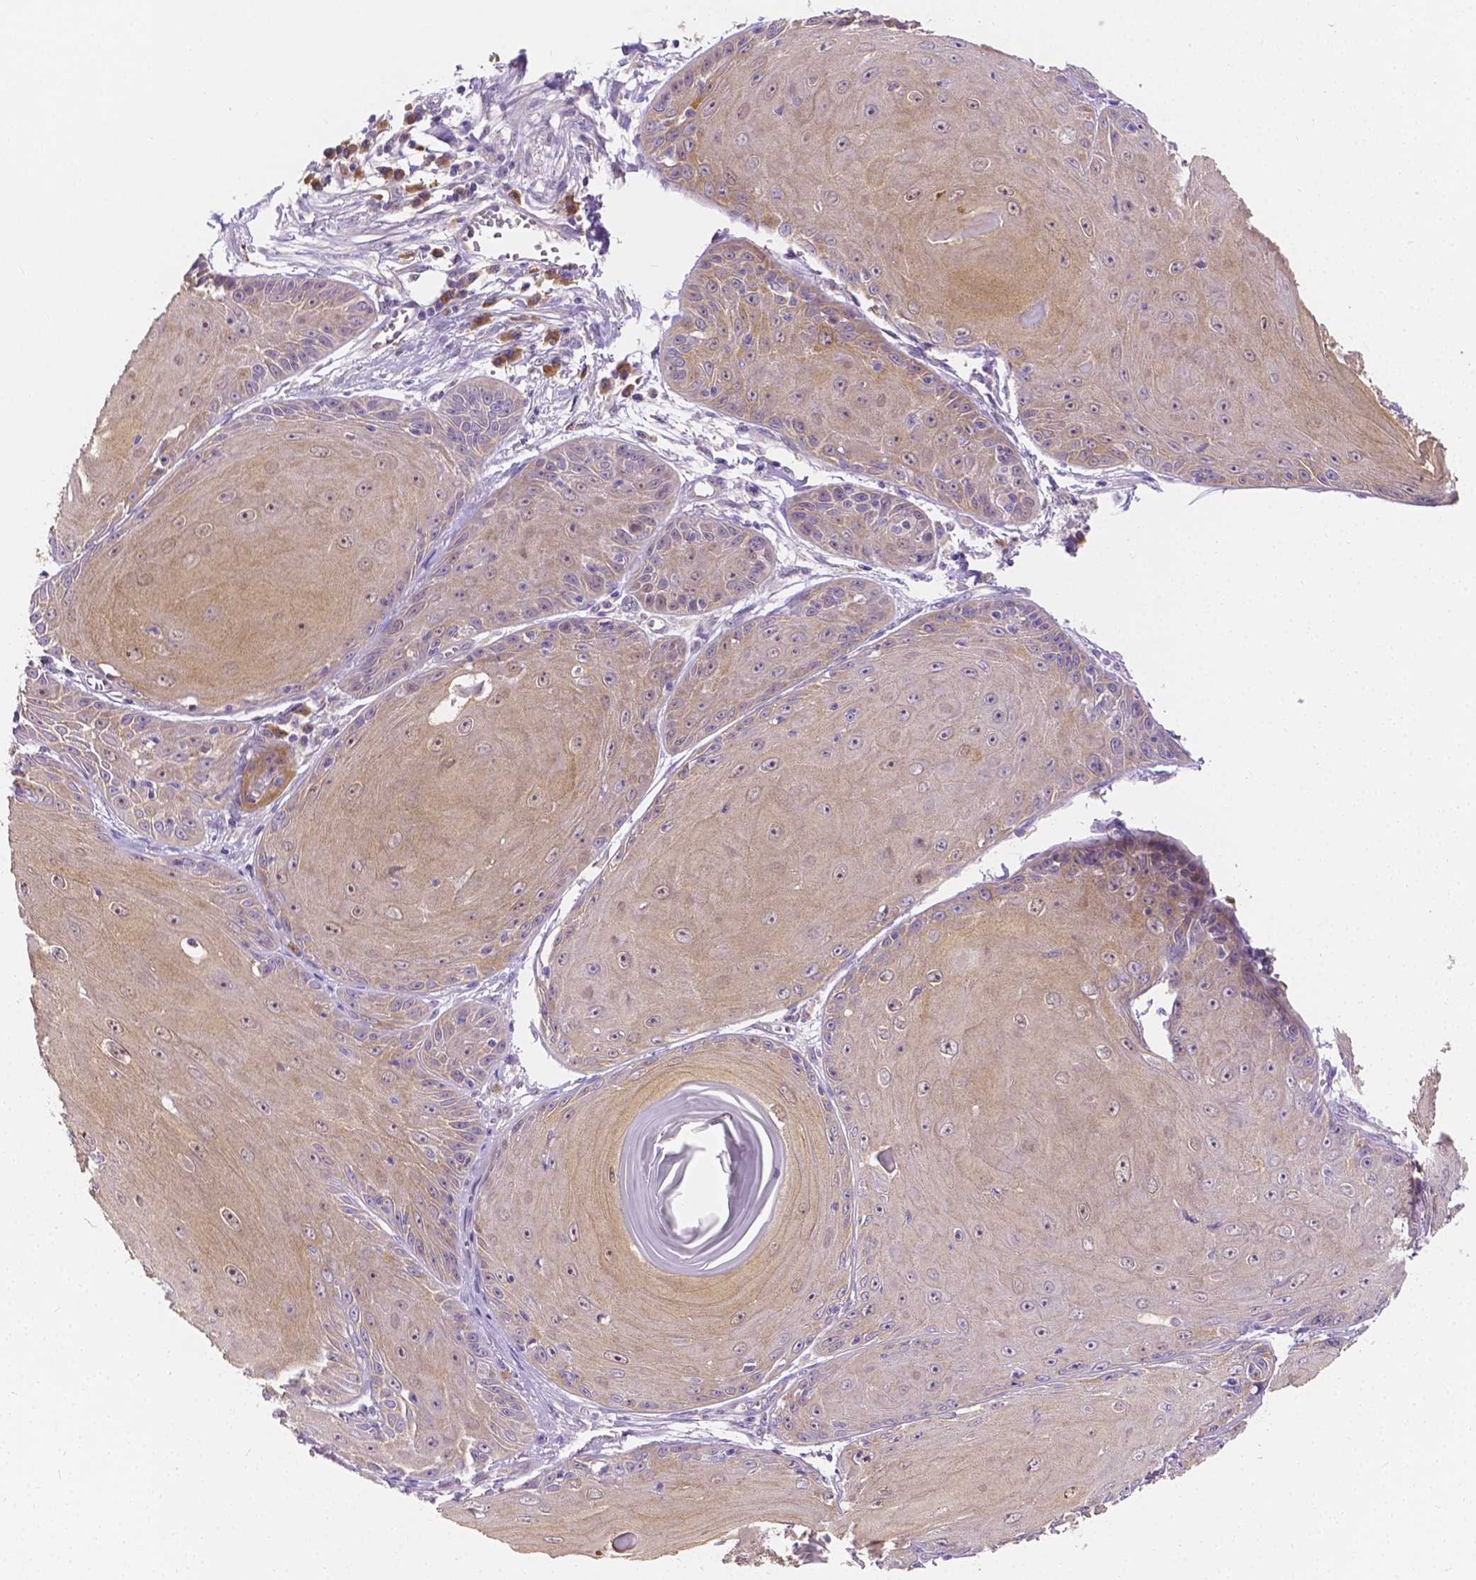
{"staining": {"intensity": "weak", "quantity": ">75%", "location": "cytoplasmic/membranous"}, "tissue": "skin cancer", "cell_type": "Tumor cells", "image_type": "cancer", "snomed": [{"axis": "morphology", "description": "Squamous cell carcinoma, NOS"}, {"axis": "topography", "description": "Skin"}, {"axis": "topography", "description": "Vulva"}], "caption": "Protein expression analysis of human skin cancer reveals weak cytoplasmic/membranous positivity in about >75% of tumor cells. (brown staining indicates protein expression, while blue staining denotes nuclei).", "gene": "ZNRD2", "patient": {"sex": "female", "age": 85}}